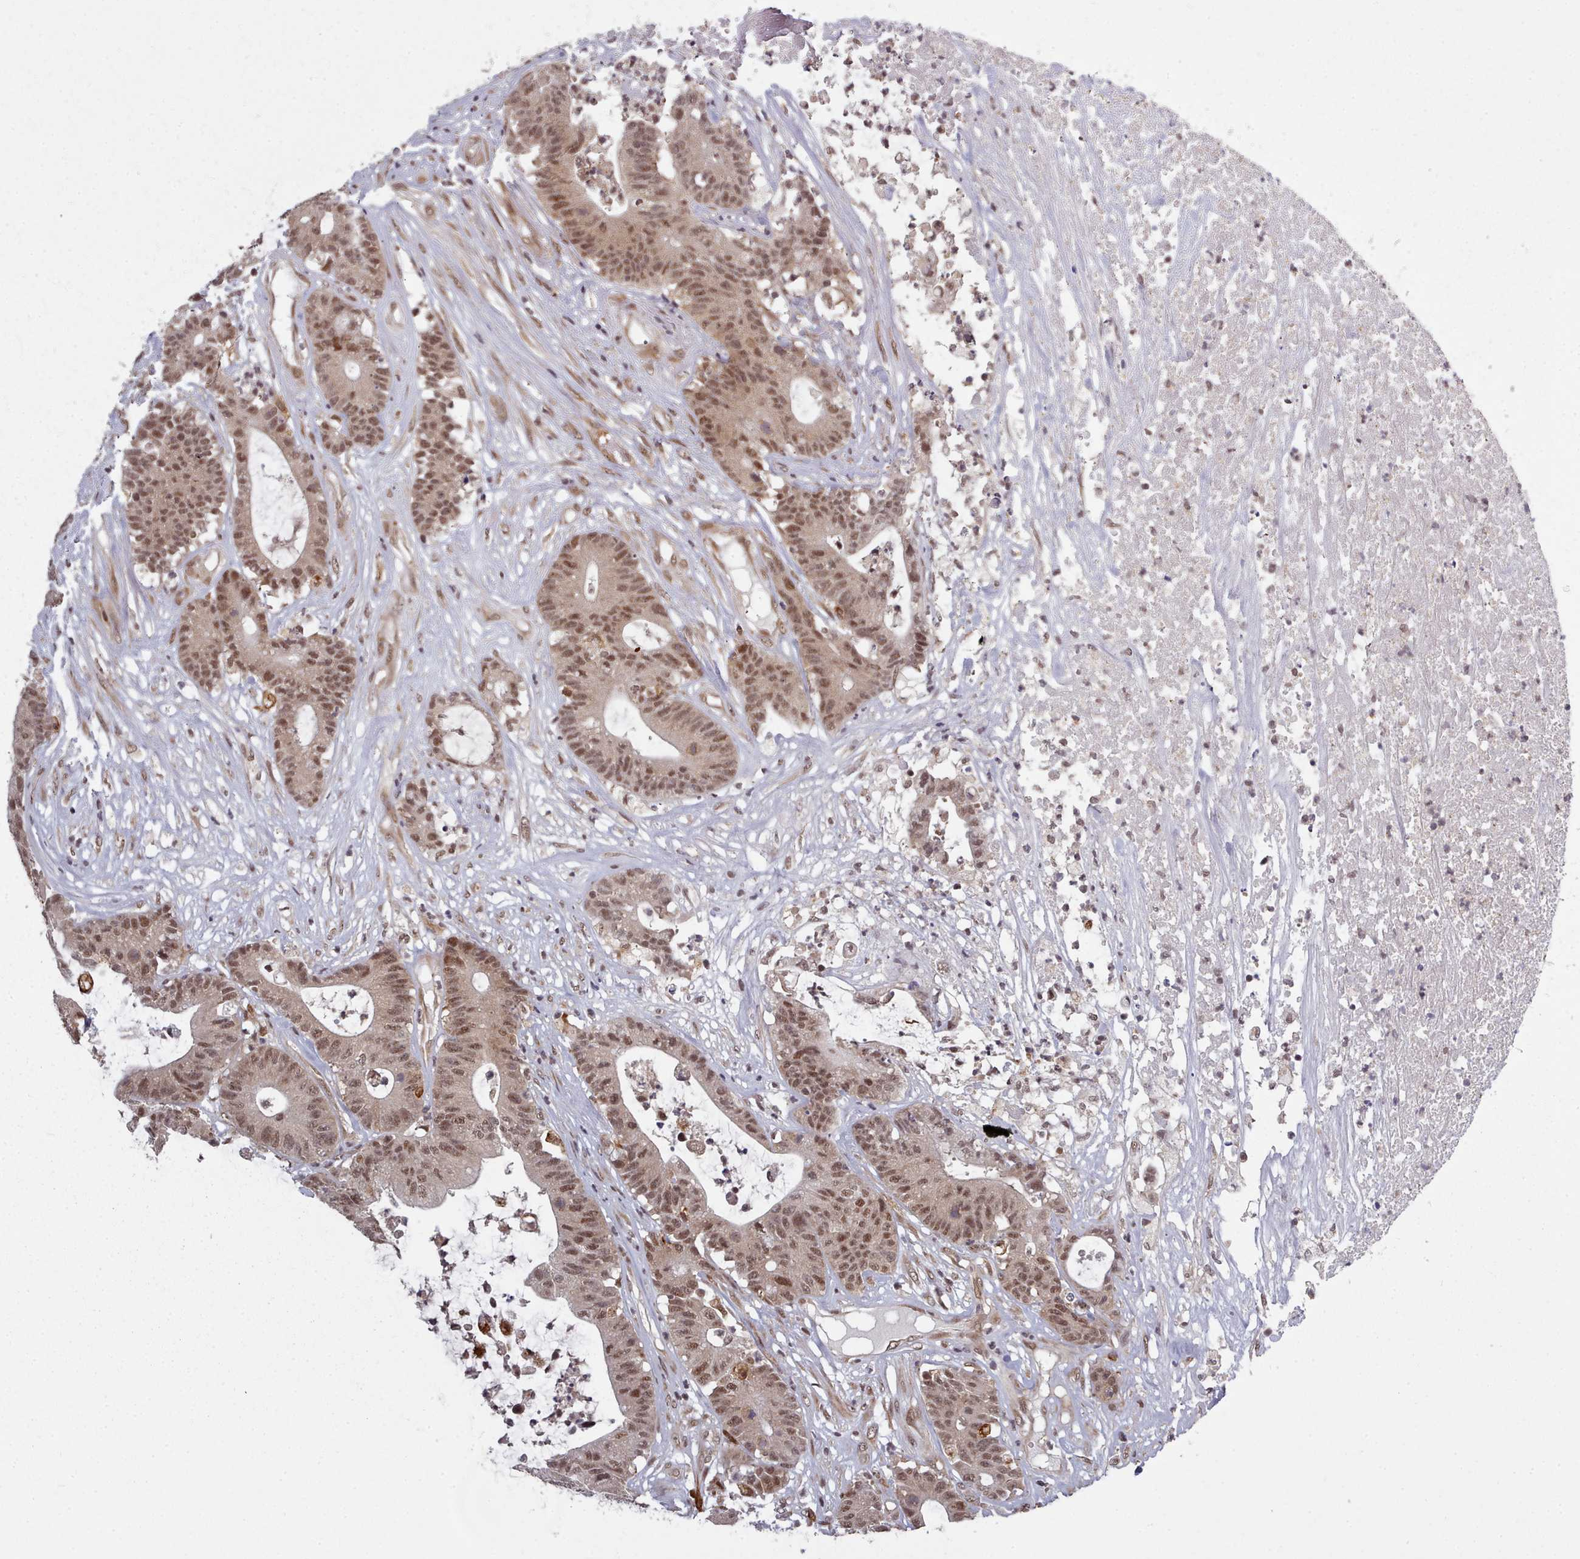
{"staining": {"intensity": "moderate", "quantity": ">75%", "location": "nuclear"}, "tissue": "colorectal cancer", "cell_type": "Tumor cells", "image_type": "cancer", "snomed": [{"axis": "morphology", "description": "Adenocarcinoma, NOS"}, {"axis": "topography", "description": "Colon"}], "caption": "Colorectal cancer stained with immunohistochemistry displays moderate nuclear staining in approximately >75% of tumor cells.", "gene": "DHX8", "patient": {"sex": "female", "age": 84}}